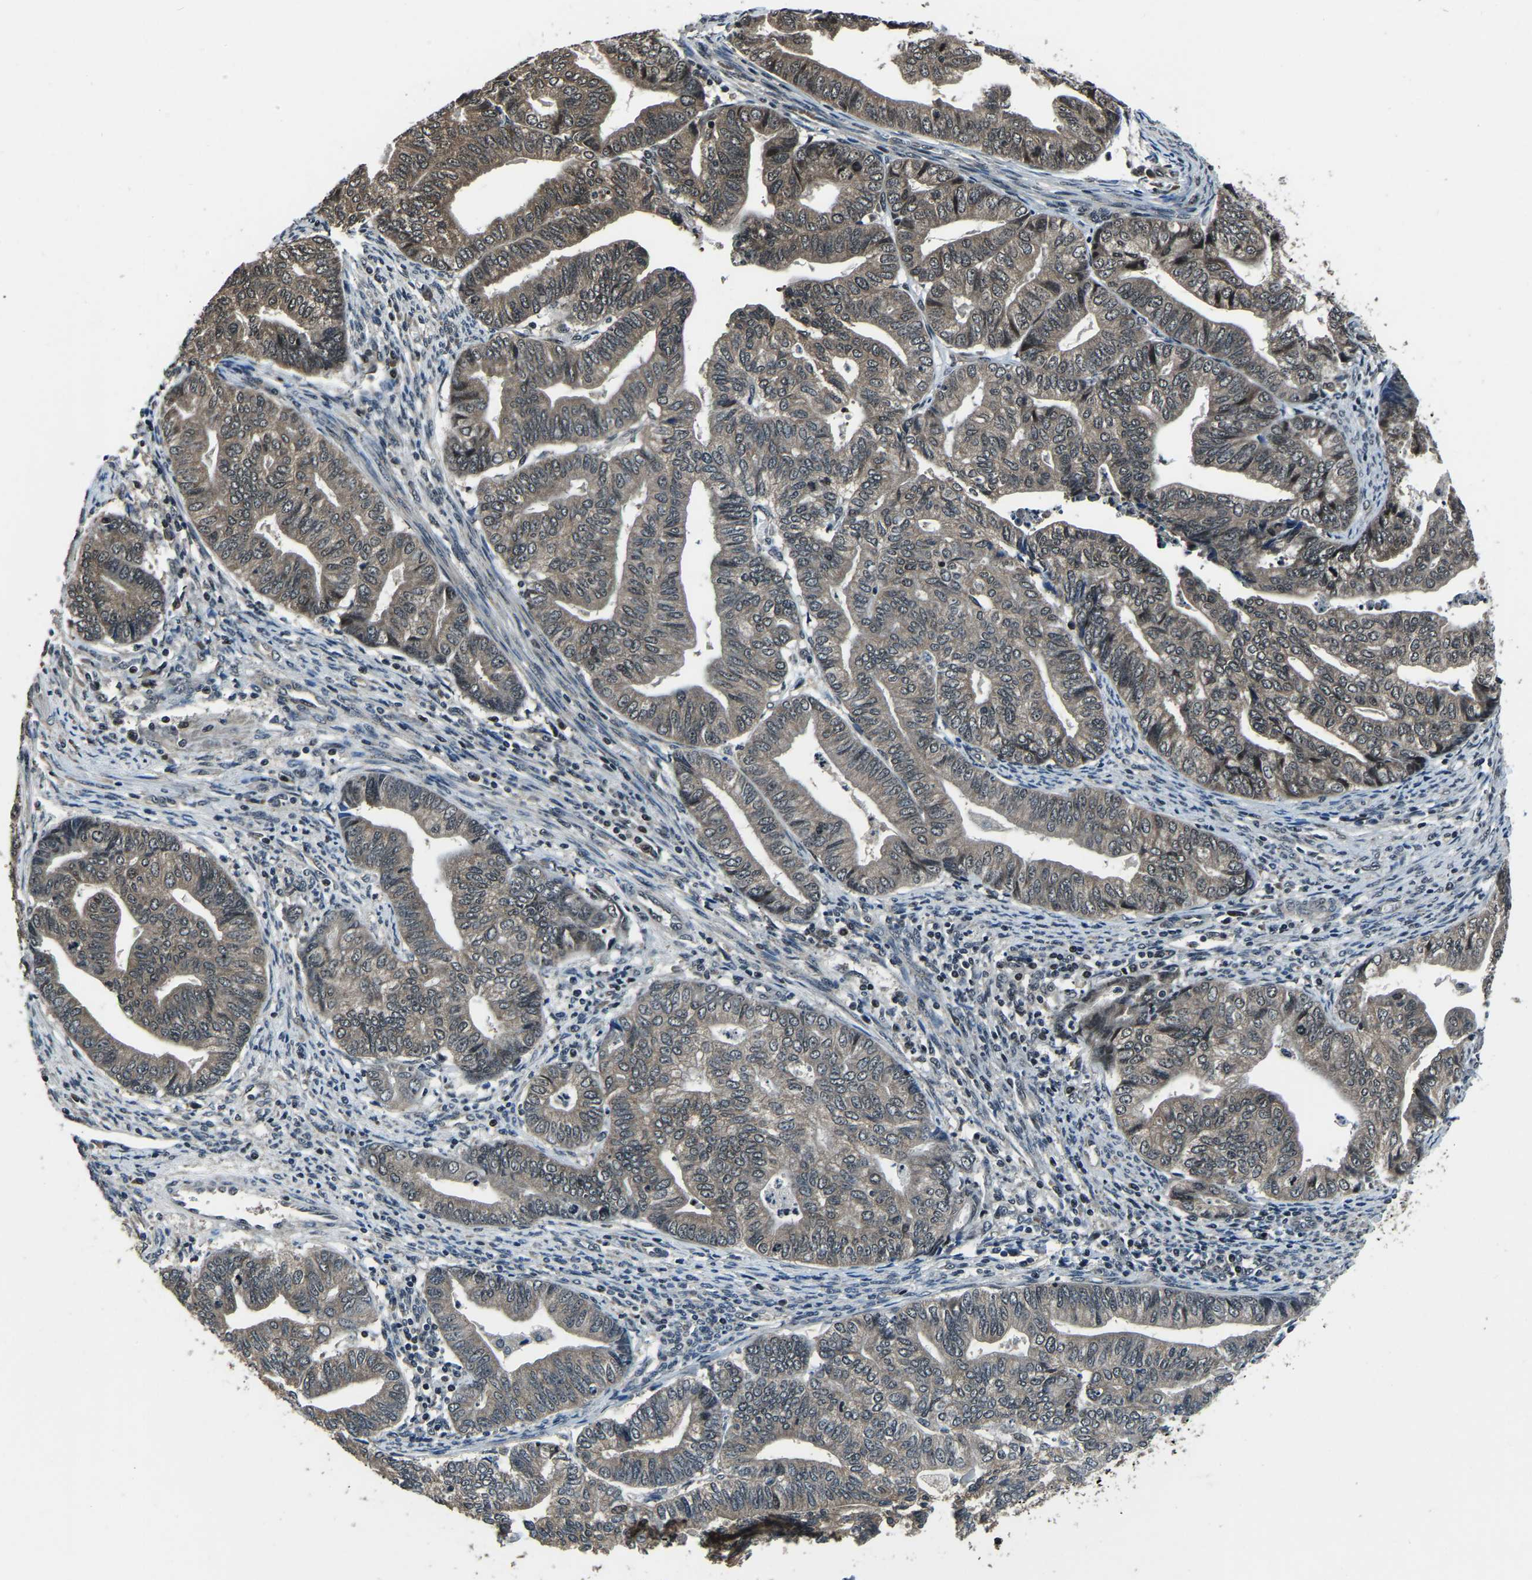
{"staining": {"intensity": "weak", "quantity": ">75%", "location": "cytoplasmic/membranous"}, "tissue": "endometrial cancer", "cell_type": "Tumor cells", "image_type": "cancer", "snomed": [{"axis": "morphology", "description": "Adenocarcinoma, NOS"}, {"axis": "topography", "description": "Endometrium"}], "caption": "The micrograph exhibits staining of endometrial cancer (adenocarcinoma), revealing weak cytoplasmic/membranous protein staining (brown color) within tumor cells. The protein of interest is shown in brown color, while the nuclei are stained blue.", "gene": "ANKIB1", "patient": {"sex": "female", "age": 79}}